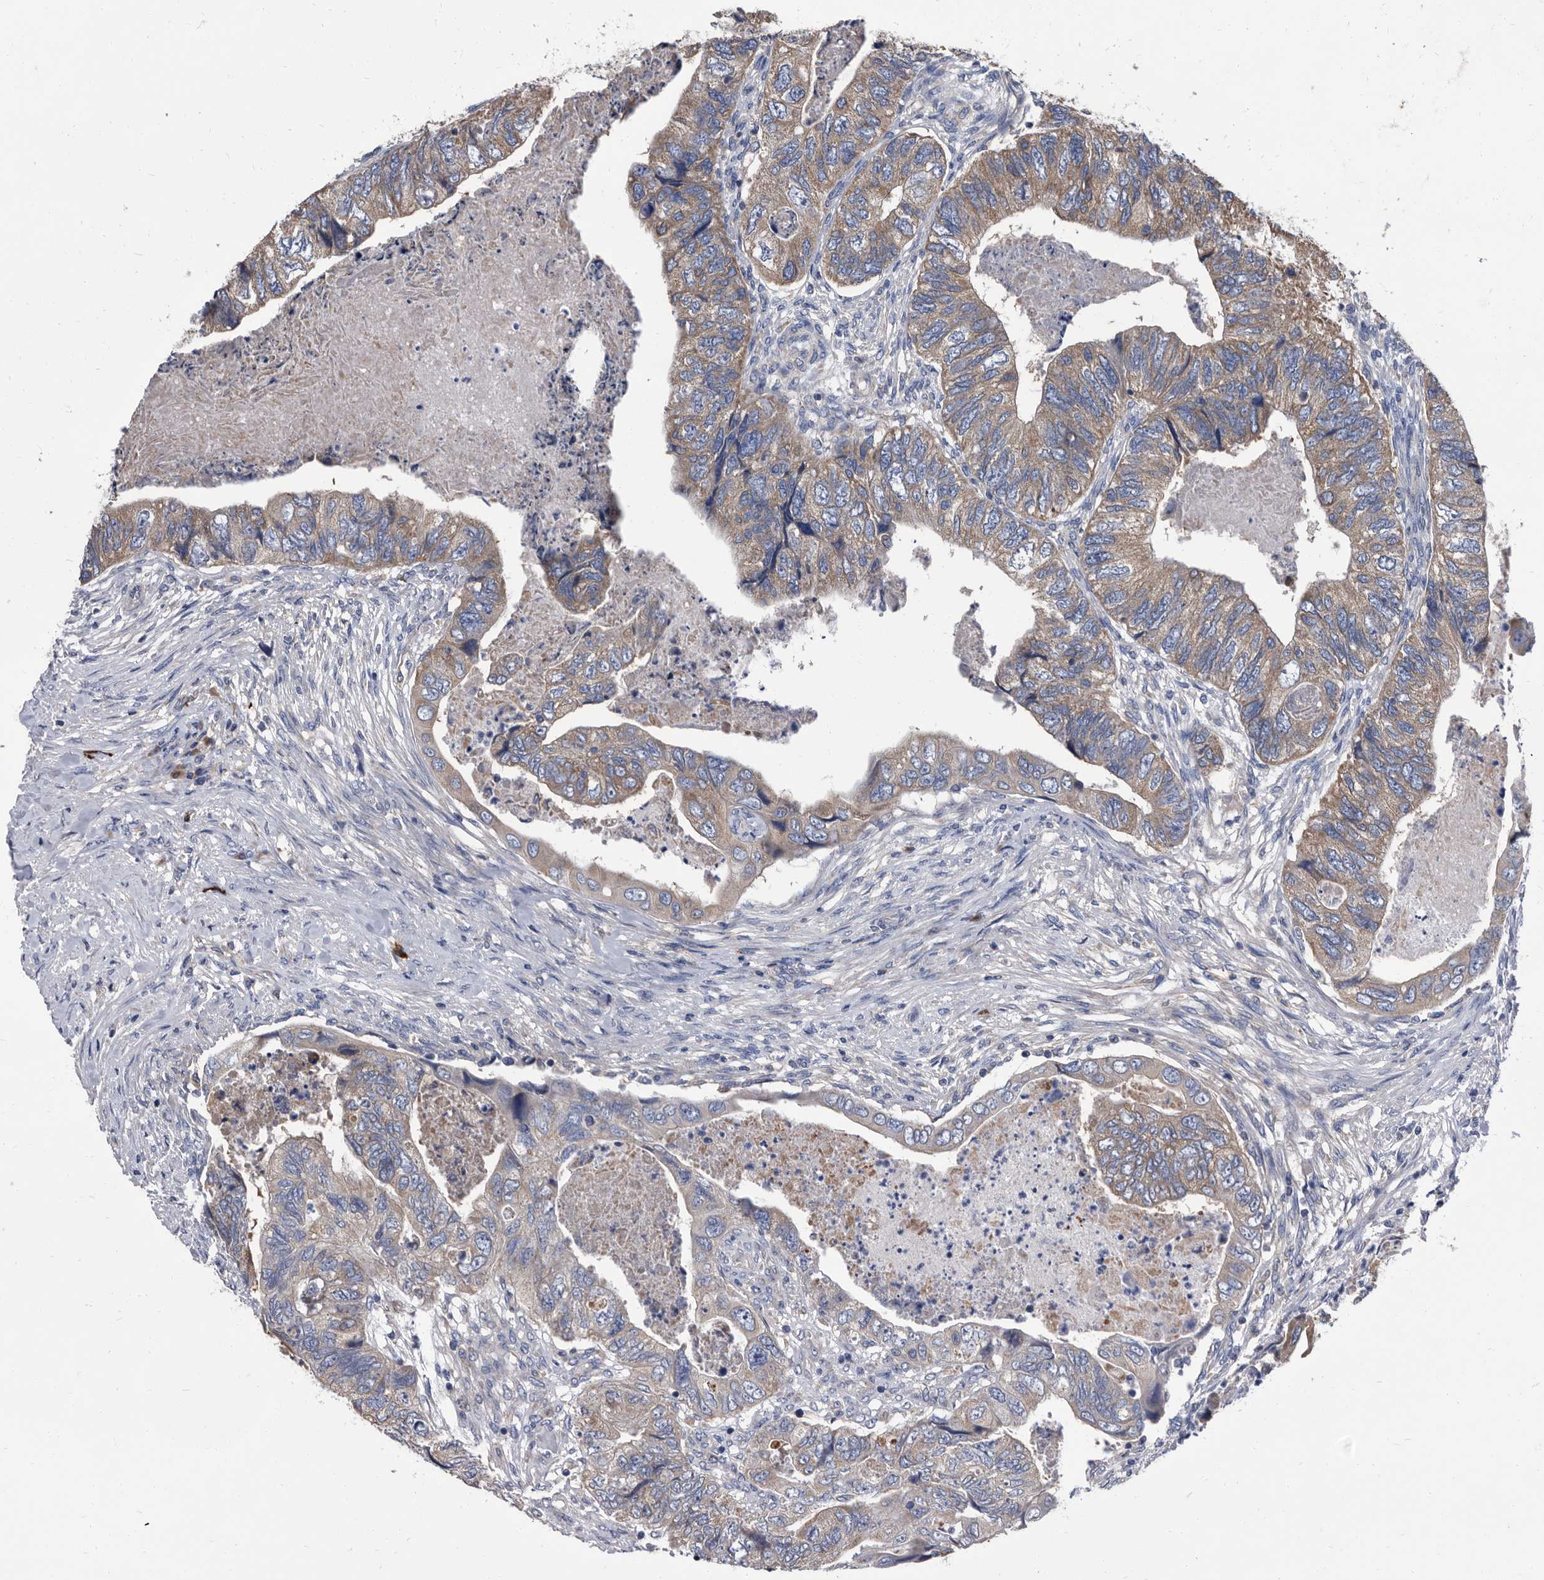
{"staining": {"intensity": "moderate", "quantity": ">75%", "location": "cytoplasmic/membranous"}, "tissue": "colorectal cancer", "cell_type": "Tumor cells", "image_type": "cancer", "snomed": [{"axis": "morphology", "description": "Adenocarcinoma, NOS"}, {"axis": "topography", "description": "Rectum"}], "caption": "Brown immunohistochemical staining in human colorectal adenocarcinoma shows moderate cytoplasmic/membranous positivity in about >75% of tumor cells.", "gene": "DTNBP1", "patient": {"sex": "male", "age": 63}}